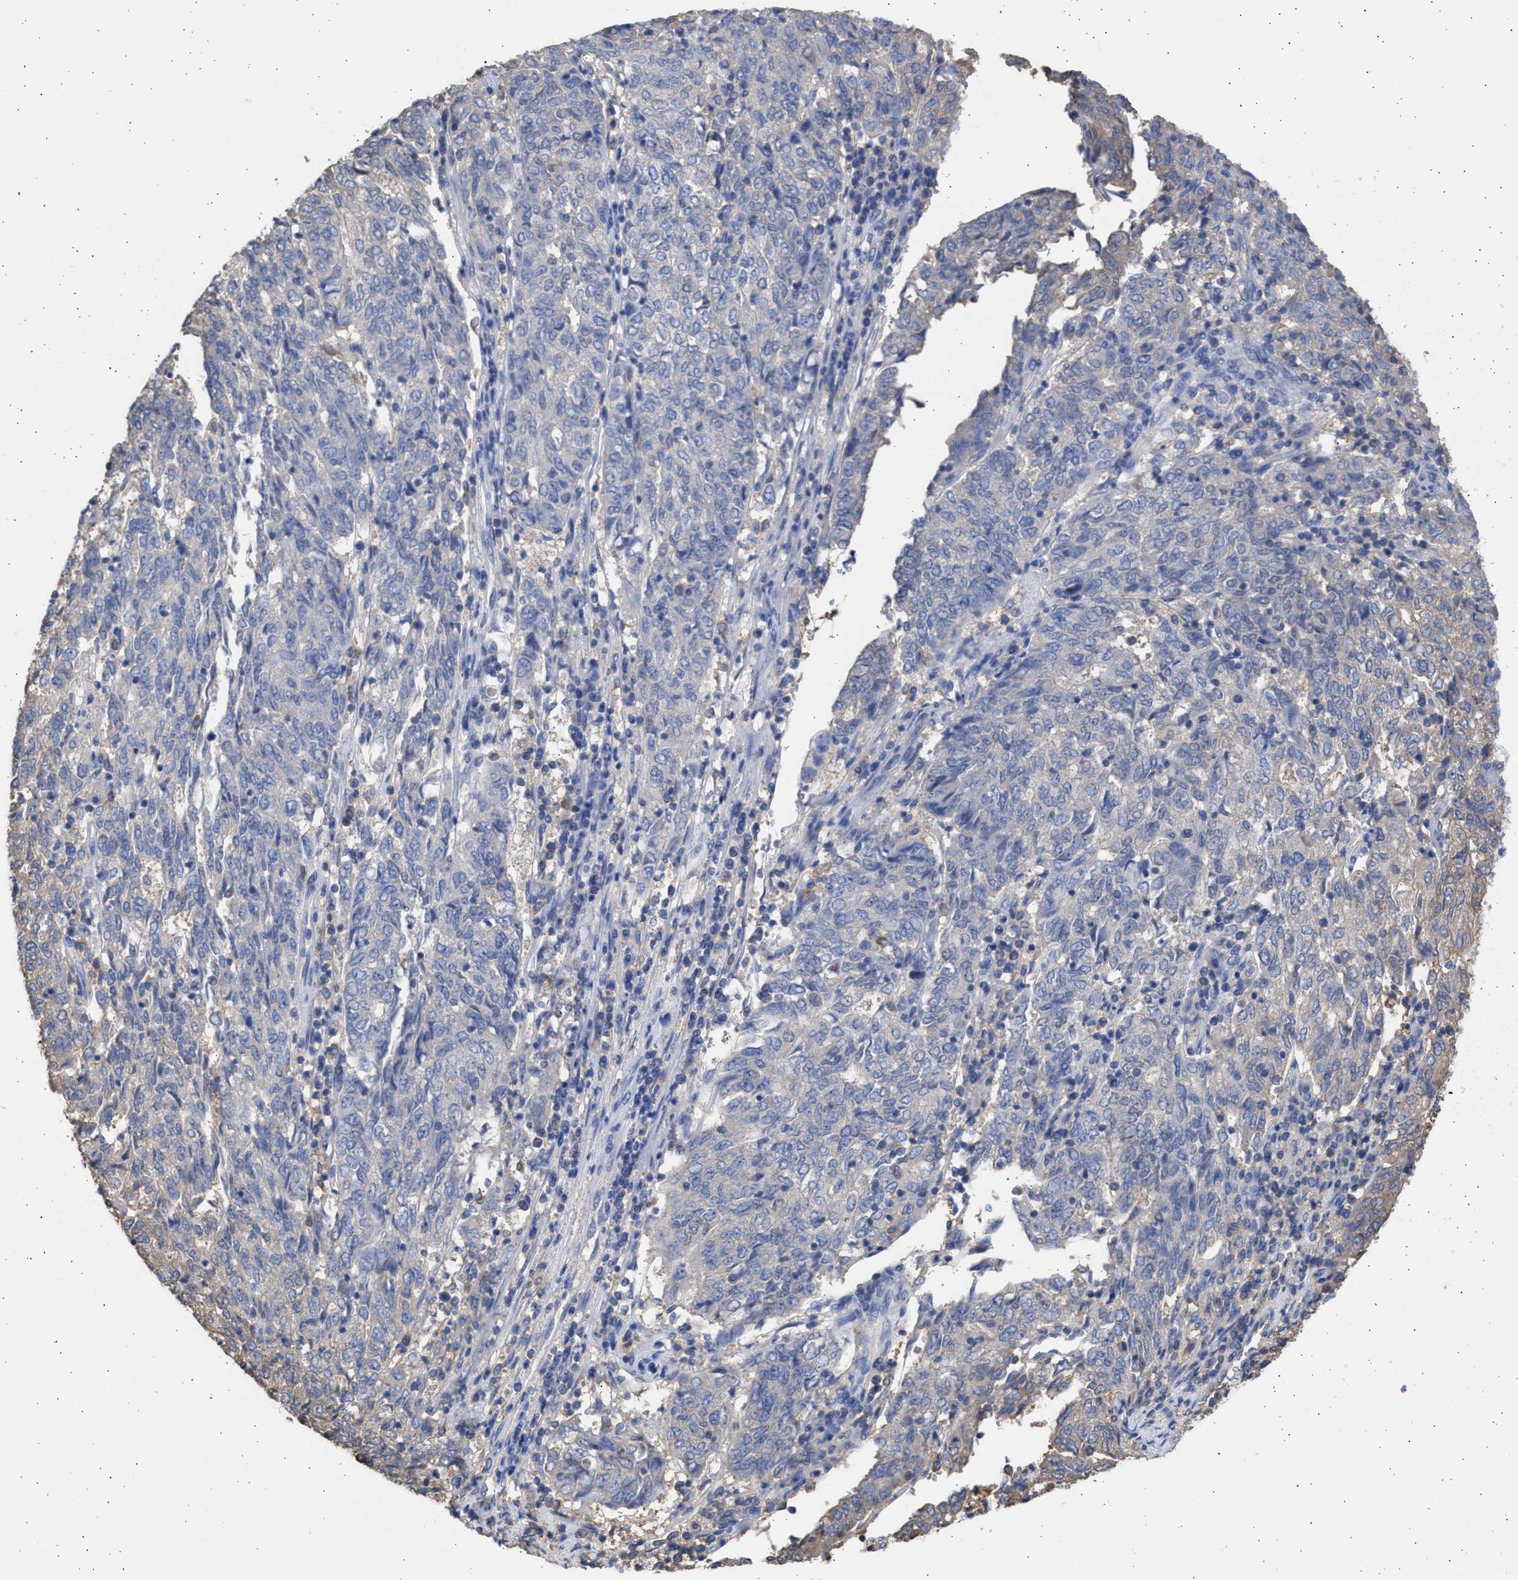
{"staining": {"intensity": "negative", "quantity": "none", "location": "none"}, "tissue": "endometrial cancer", "cell_type": "Tumor cells", "image_type": "cancer", "snomed": [{"axis": "morphology", "description": "Adenocarcinoma, NOS"}, {"axis": "topography", "description": "Endometrium"}], "caption": "Immunohistochemistry micrograph of human endometrial cancer (adenocarcinoma) stained for a protein (brown), which reveals no positivity in tumor cells. (DAB (3,3'-diaminobenzidine) immunohistochemistry visualized using brightfield microscopy, high magnification).", "gene": "ALDOC", "patient": {"sex": "female", "age": 80}}